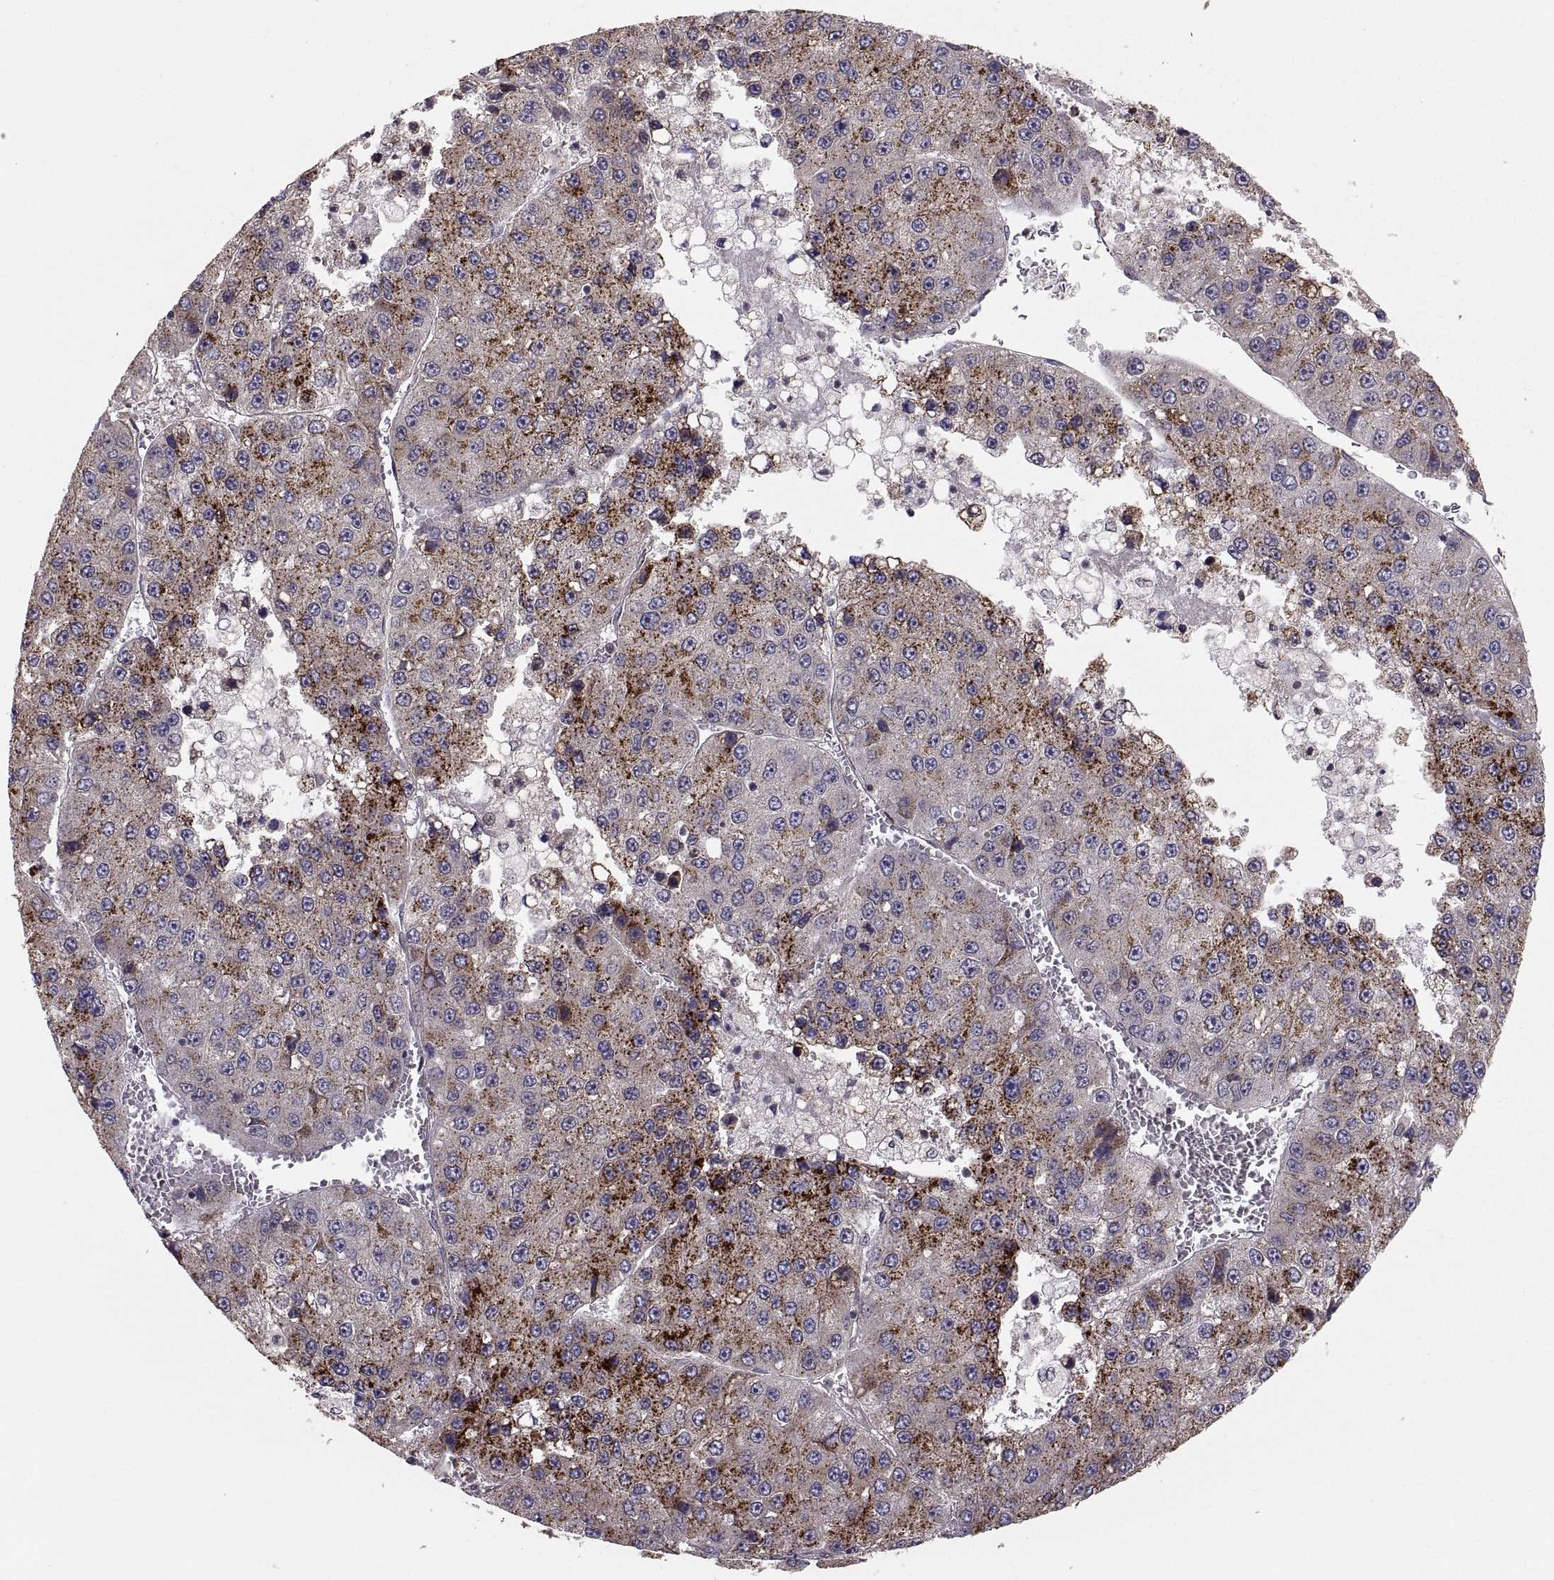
{"staining": {"intensity": "strong", "quantity": "25%-75%", "location": "cytoplasmic/membranous"}, "tissue": "liver cancer", "cell_type": "Tumor cells", "image_type": "cancer", "snomed": [{"axis": "morphology", "description": "Carcinoma, Hepatocellular, NOS"}, {"axis": "topography", "description": "Liver"}], "caption": "Protein staining of hepatocellular carcinoma (liver) tissue exhibits strong cytoplasmic/membranous expression in about 25%-75% of tumor cells.", "gene": "TESC", "patient": {"sex": "female", "age": 73}}